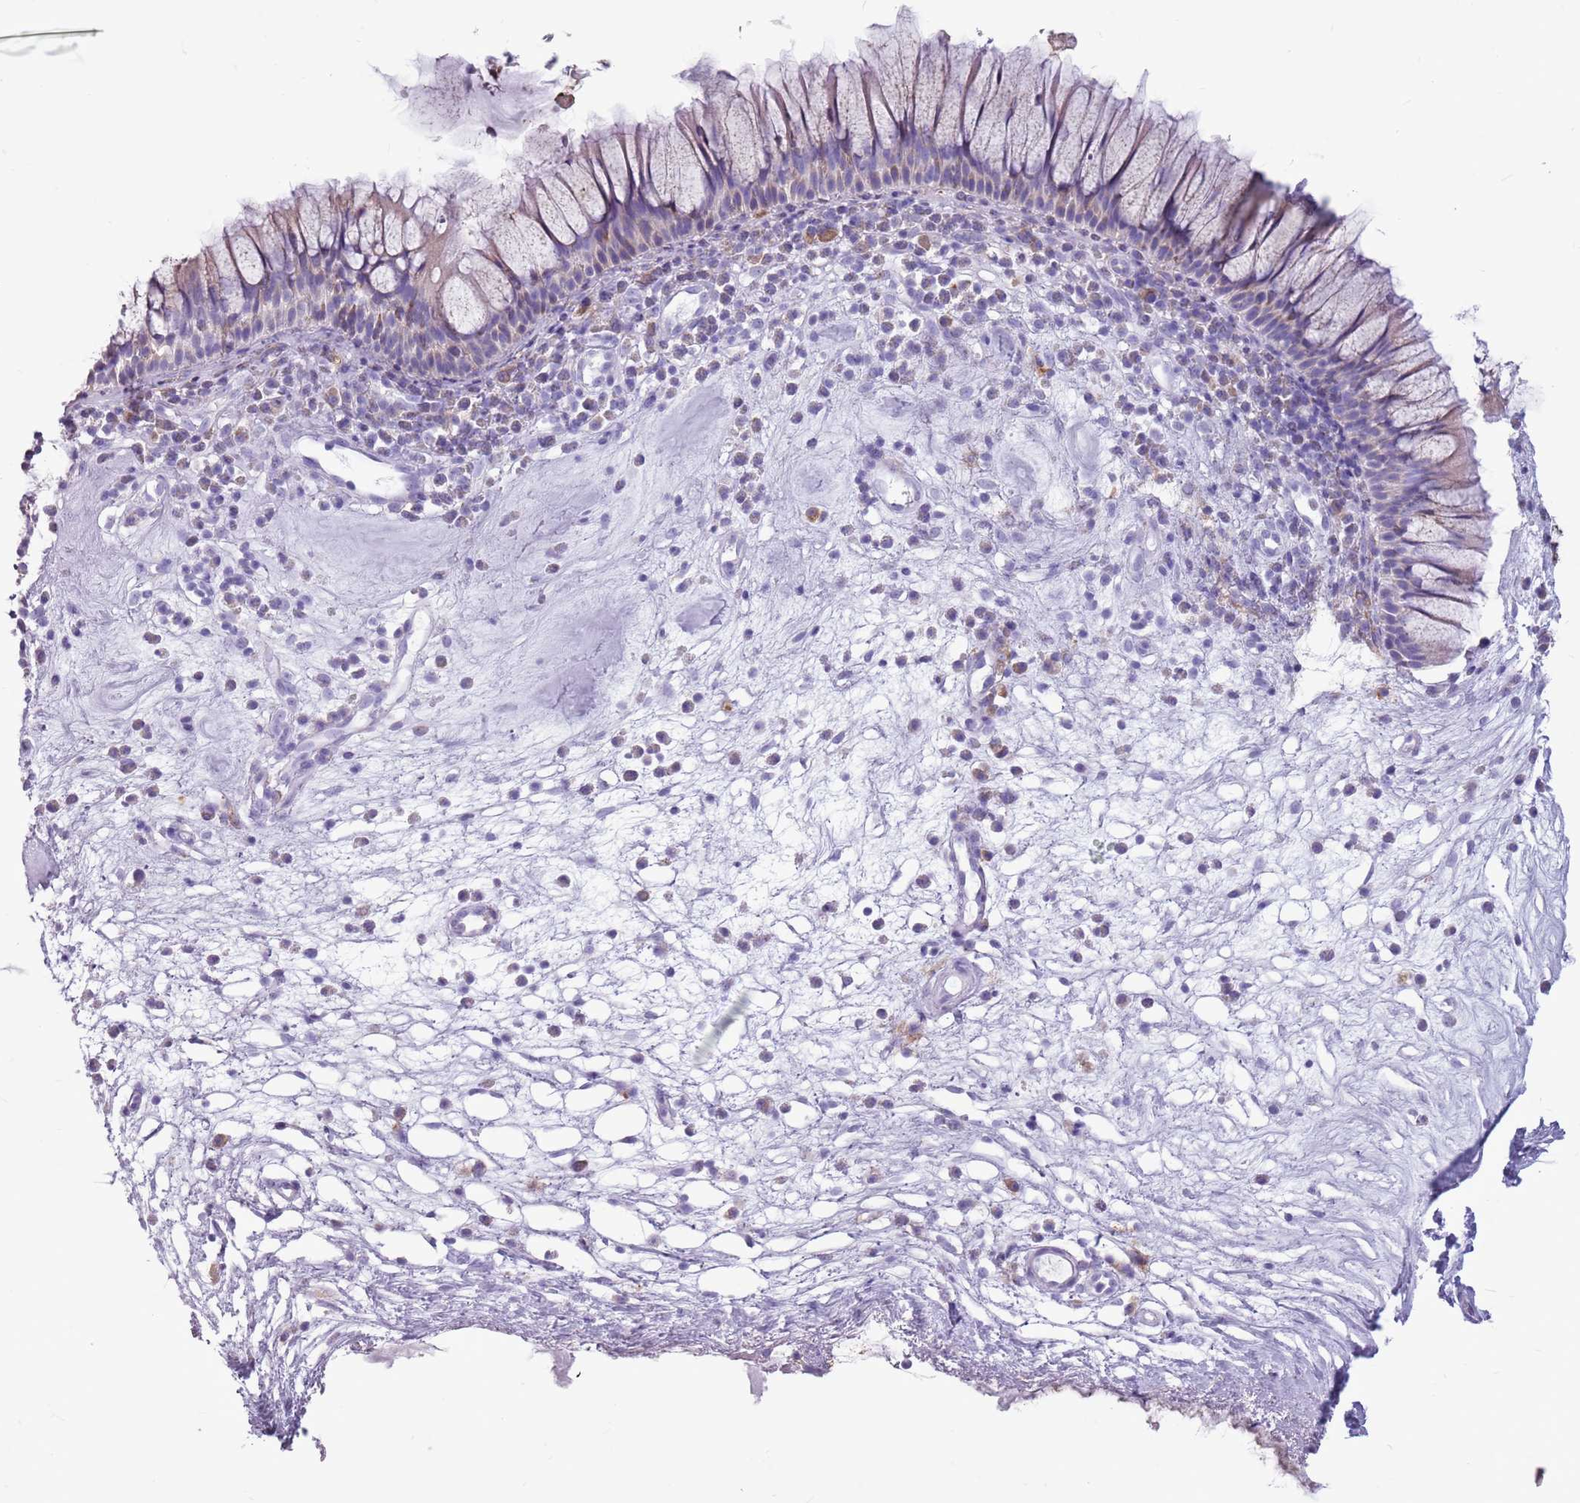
{"staining": {"intensity": "weak", "quantity": "<25%", "location": "cytoplasmic/membranous"}, "tissue": "nasopharynx", "cell_type": "Respiratory epithelial cells", "image_type": "normal", "snomed": [{"axis": "morphology", "description": "Normal tissue, NOS"}, {"axis": "morphology", "description": "Inflammation, NOS"}, {"axis": "topography", "description": "Nasopharynx"}], "caption": "An immunohistochemistry micrograph of normal nasopharynx is shown. There is no staining in respiratory epithelial cells of nasopharynx.", "gene": "KCTD19", "patient": {"sex": "male", "age": 70}}